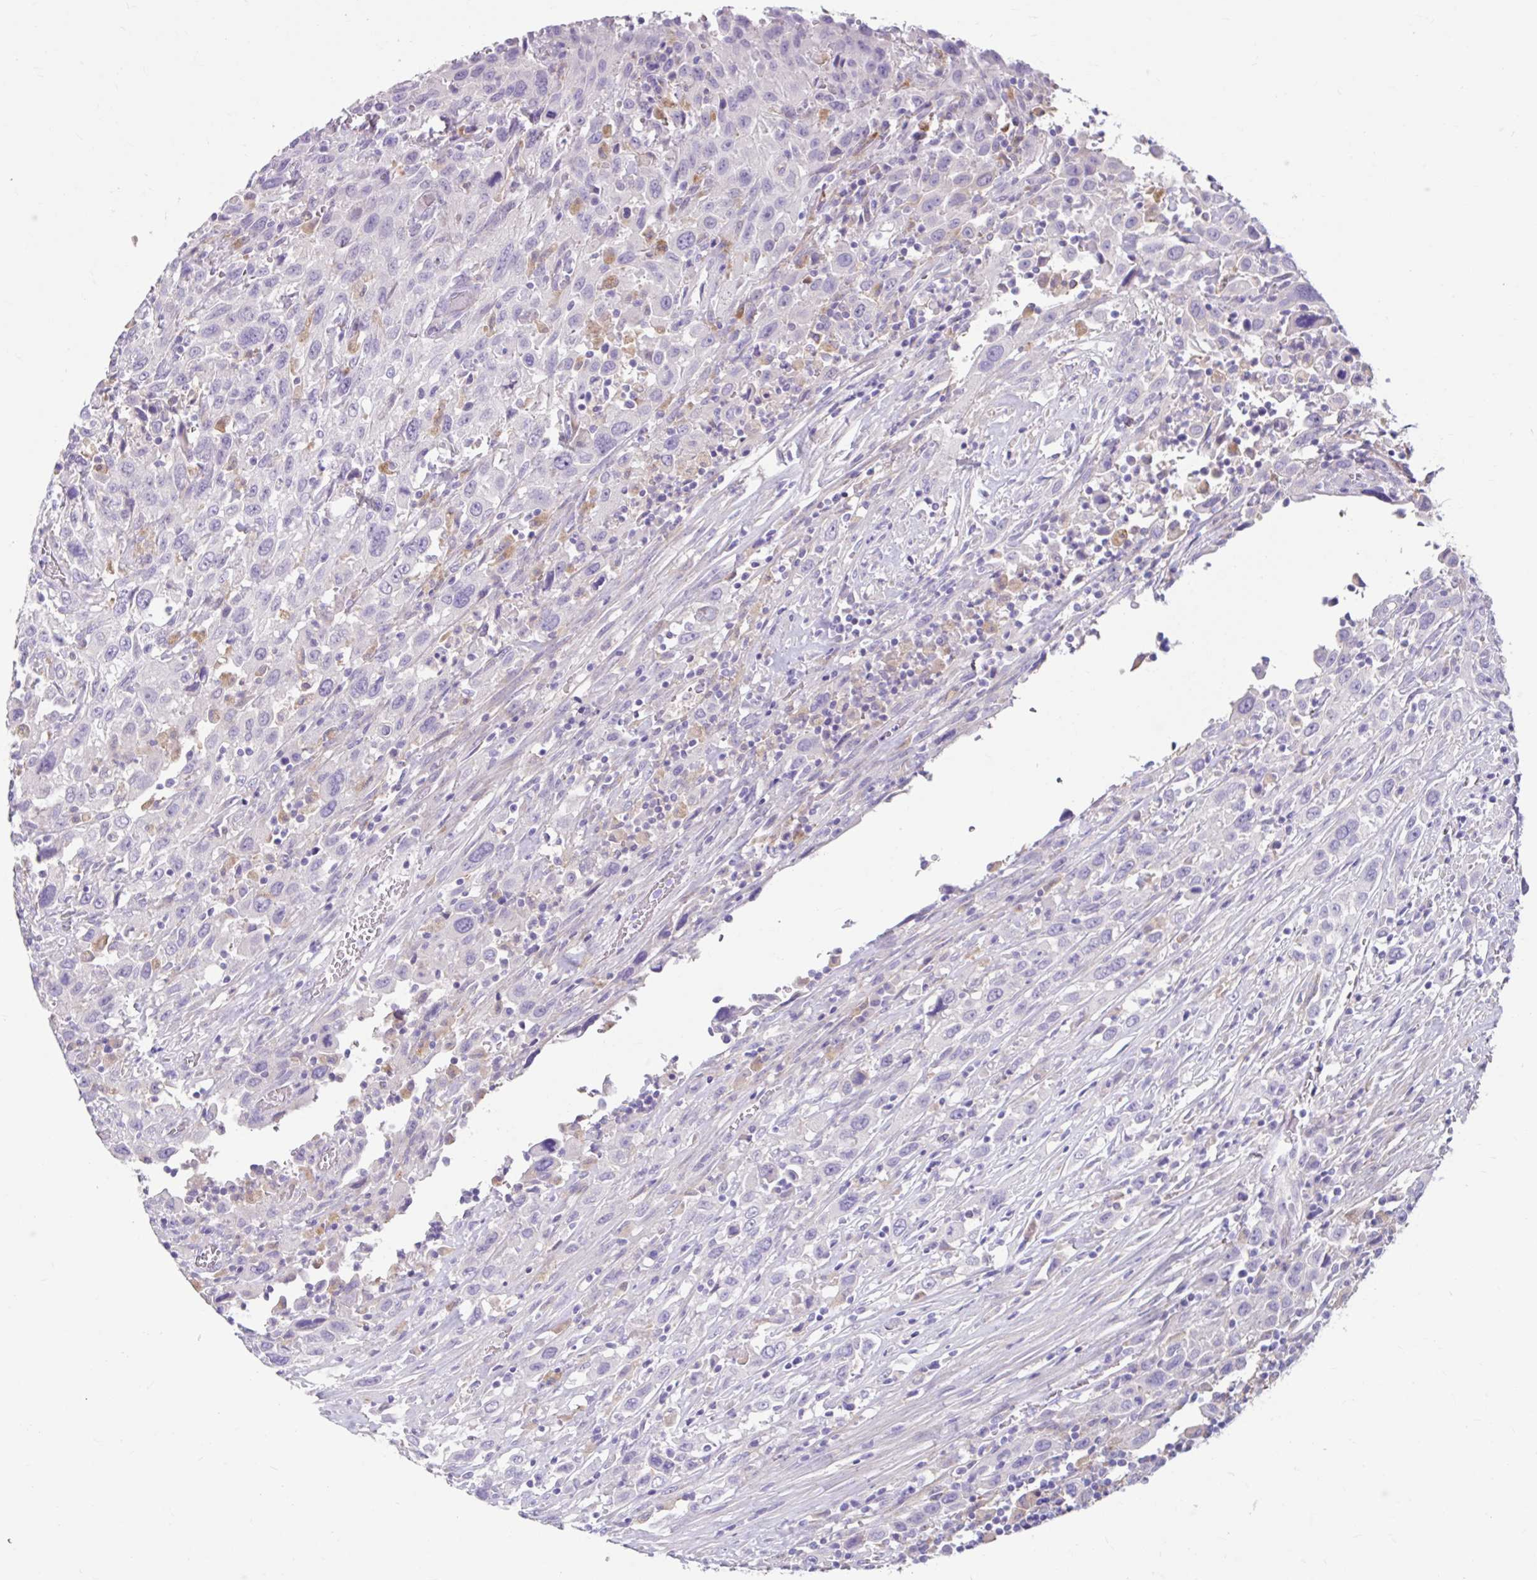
{"staining": {"intensity": "negative", "quantity": "none", "location": "none"}, "tissue": "urothelial cancer", "cell_type": "Tumor cells", "image_type": "cancer", "snomed": [{"axis": "morphology", "description": "Urothelial carcinoma, High grade"}, {"axis": "topography", "description": "Urinary bladder"}], "caption": "This is an IHC photomicrograph of human high-grade urothelial carcinoma. There is no positivity in tumor cells.", "gene": "ZNF33A", "patient": {"sex": "male", "age": 61}}